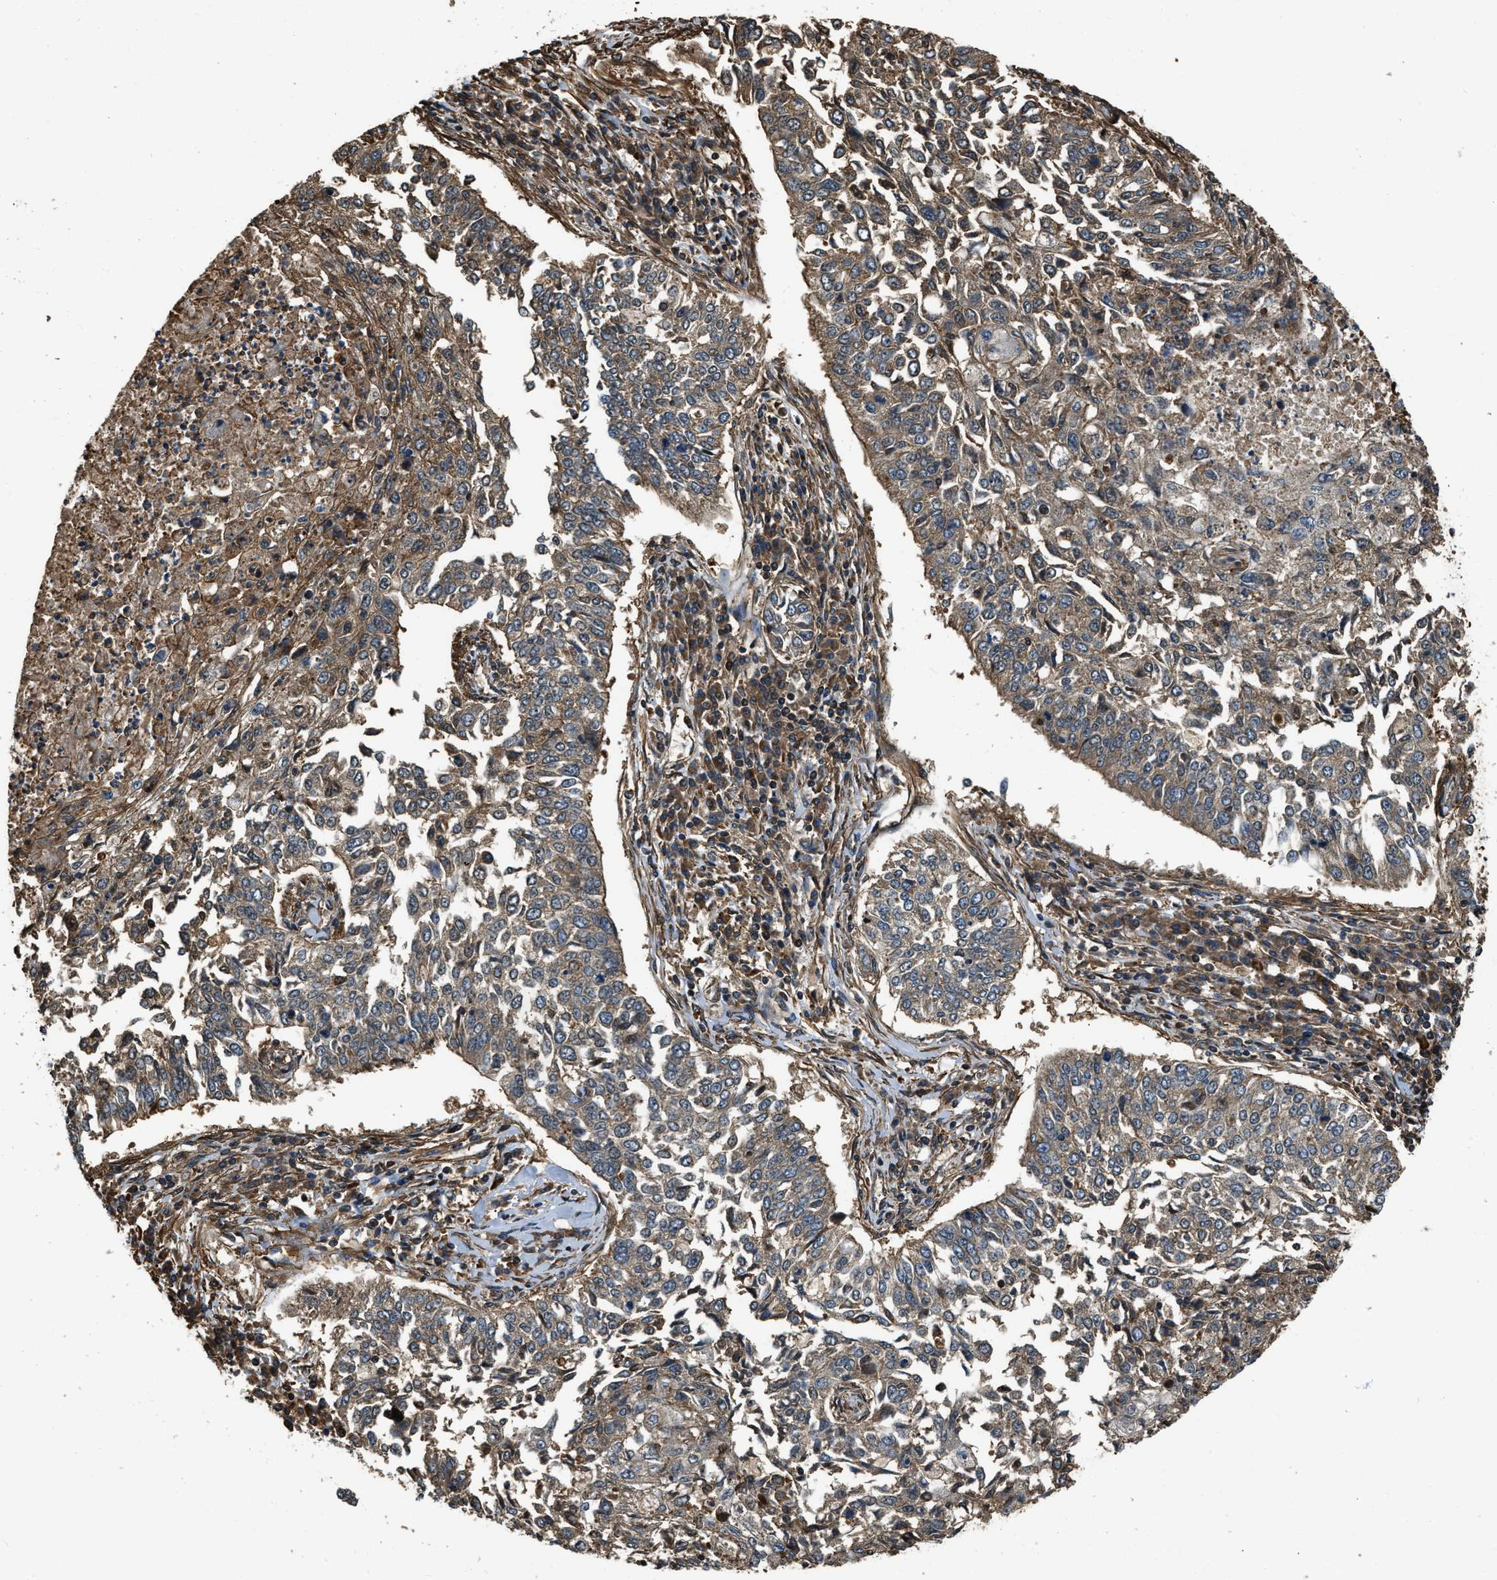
{"staining": {"intensity": "moderate", "quantity": ">75%", "location": "cytoplasmic/membranous"}, "tissue": "lung cancer", "cell_type": "Tumor cells", "image_type": "cancer", "snomed": [{"axis": "morphology", "description": "Normal tissue, NOS"}, {"axis": "morphology", "description": "Squamous cell carcinoma, NOS"}, {"axis": "topography", "description": "Cartilage tissue"}, {"axis": "topography", "description": "Bronchus"}, {"axis": "topography", "description": "Lung"}], "caption": "Protein analysis of squamous cell carcinoma (lung) tissue reveals moderate cytoplasmic/membranous expression in approximately >75% of tumor cells.", "gene": "YARS1", "patient": {"sex": "female", "age": 49}}